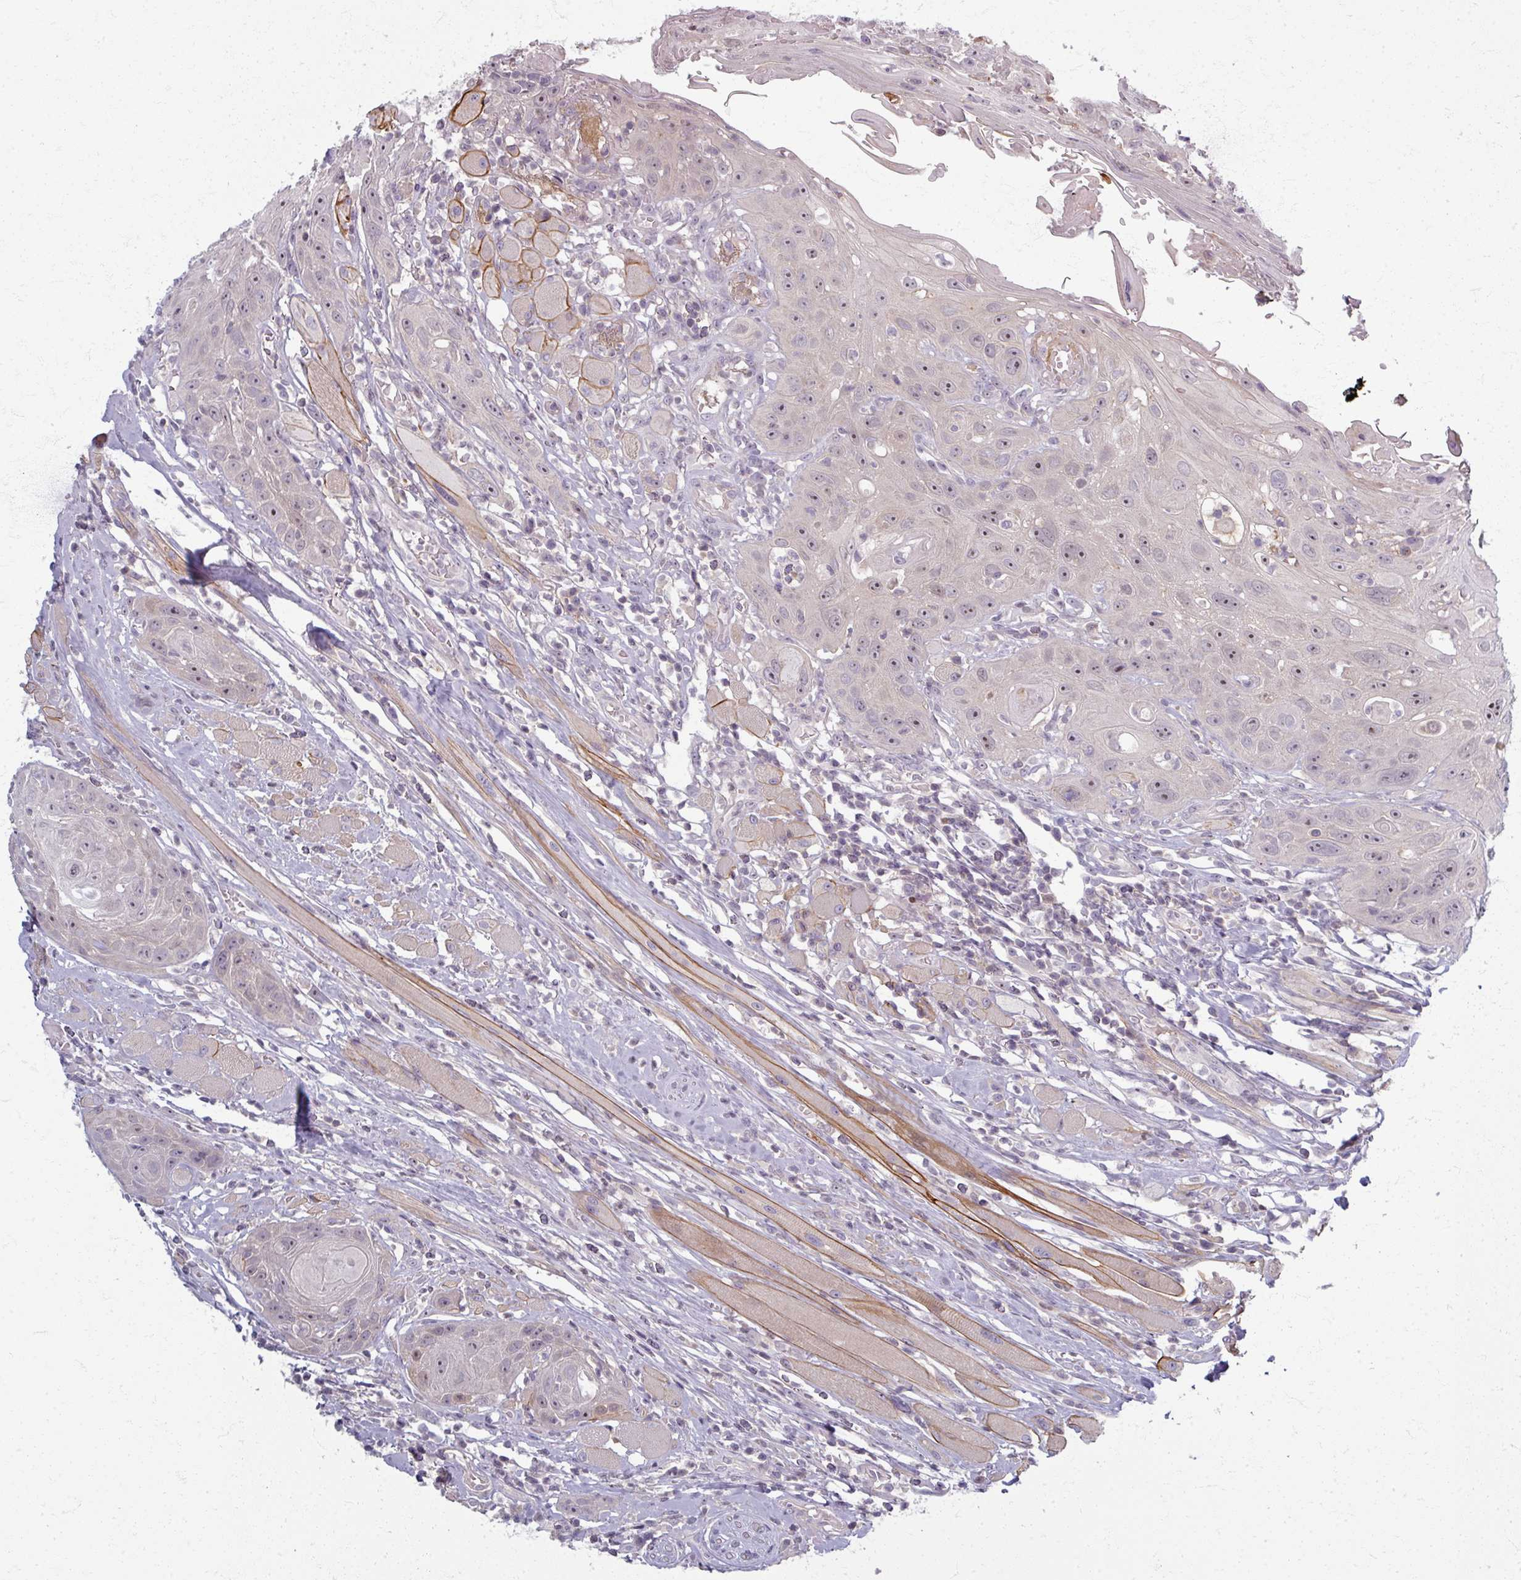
{"staining": {"intensity": "weak", "quantity": "<25%", "location": "nuclear"}, "tissue": "head and neck cancer", "cell_type": "Tumor cells", "image_type": "cancer", "snomed": [{"axis": "morphology", "description": "Squamous cell carcinoma, NOS"}, {"axis": "topography", "description": "Head-Neck"}], "caption": "Immunohistochemical staining of head and neck cancer exhibits no significant expression in tumor cells. The staining was performed using DAB to visualize the protein expression in brown, while the nuclei were stained in blue with hematoxylin (Magnification: 20x).", "gene": "TTLL7", "patient": {"sex": "female", "age": 59}}